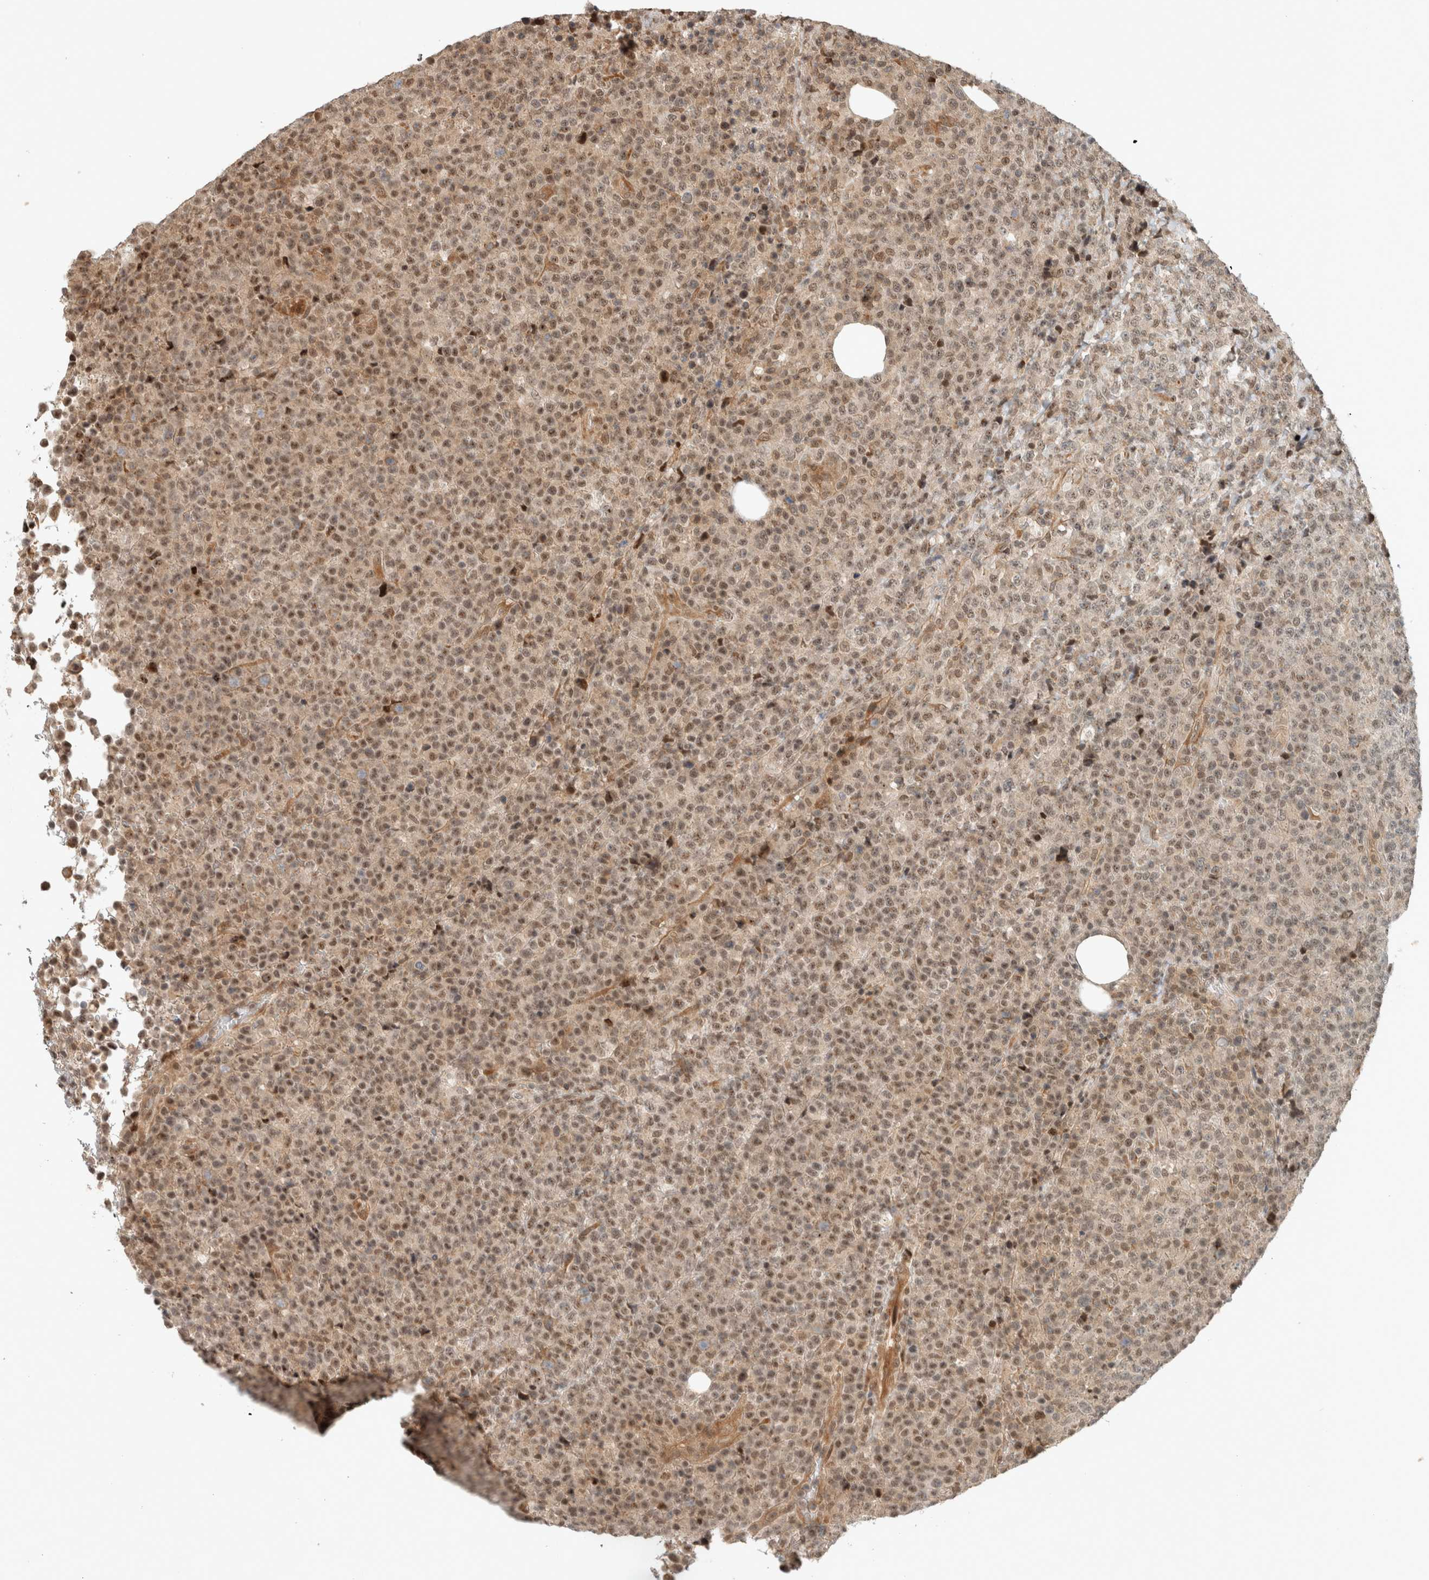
{"staining": {"intensity": "weak", "quantity": ">75%", "location": "nuclear"}, "tissue": "lymphoma", "cell_type": "Tumor cells", "image_type": "cancer", "snomed": [{"axis": "morphology", "description": "Malignant lymphoma, non-Hodgkin's type, High grade"}, {"axis": "topography", "description": "Lymph node"}], "caption": "Immunohistochemical staining of human malignant lymphoma, non-Hodgkin's type (high-grade) reveals low levels of weak nuclear positivity in approximately >75% of tumor cells.", "gene": "CAAP1", "patient": {"sex": "male", "age": 13}}